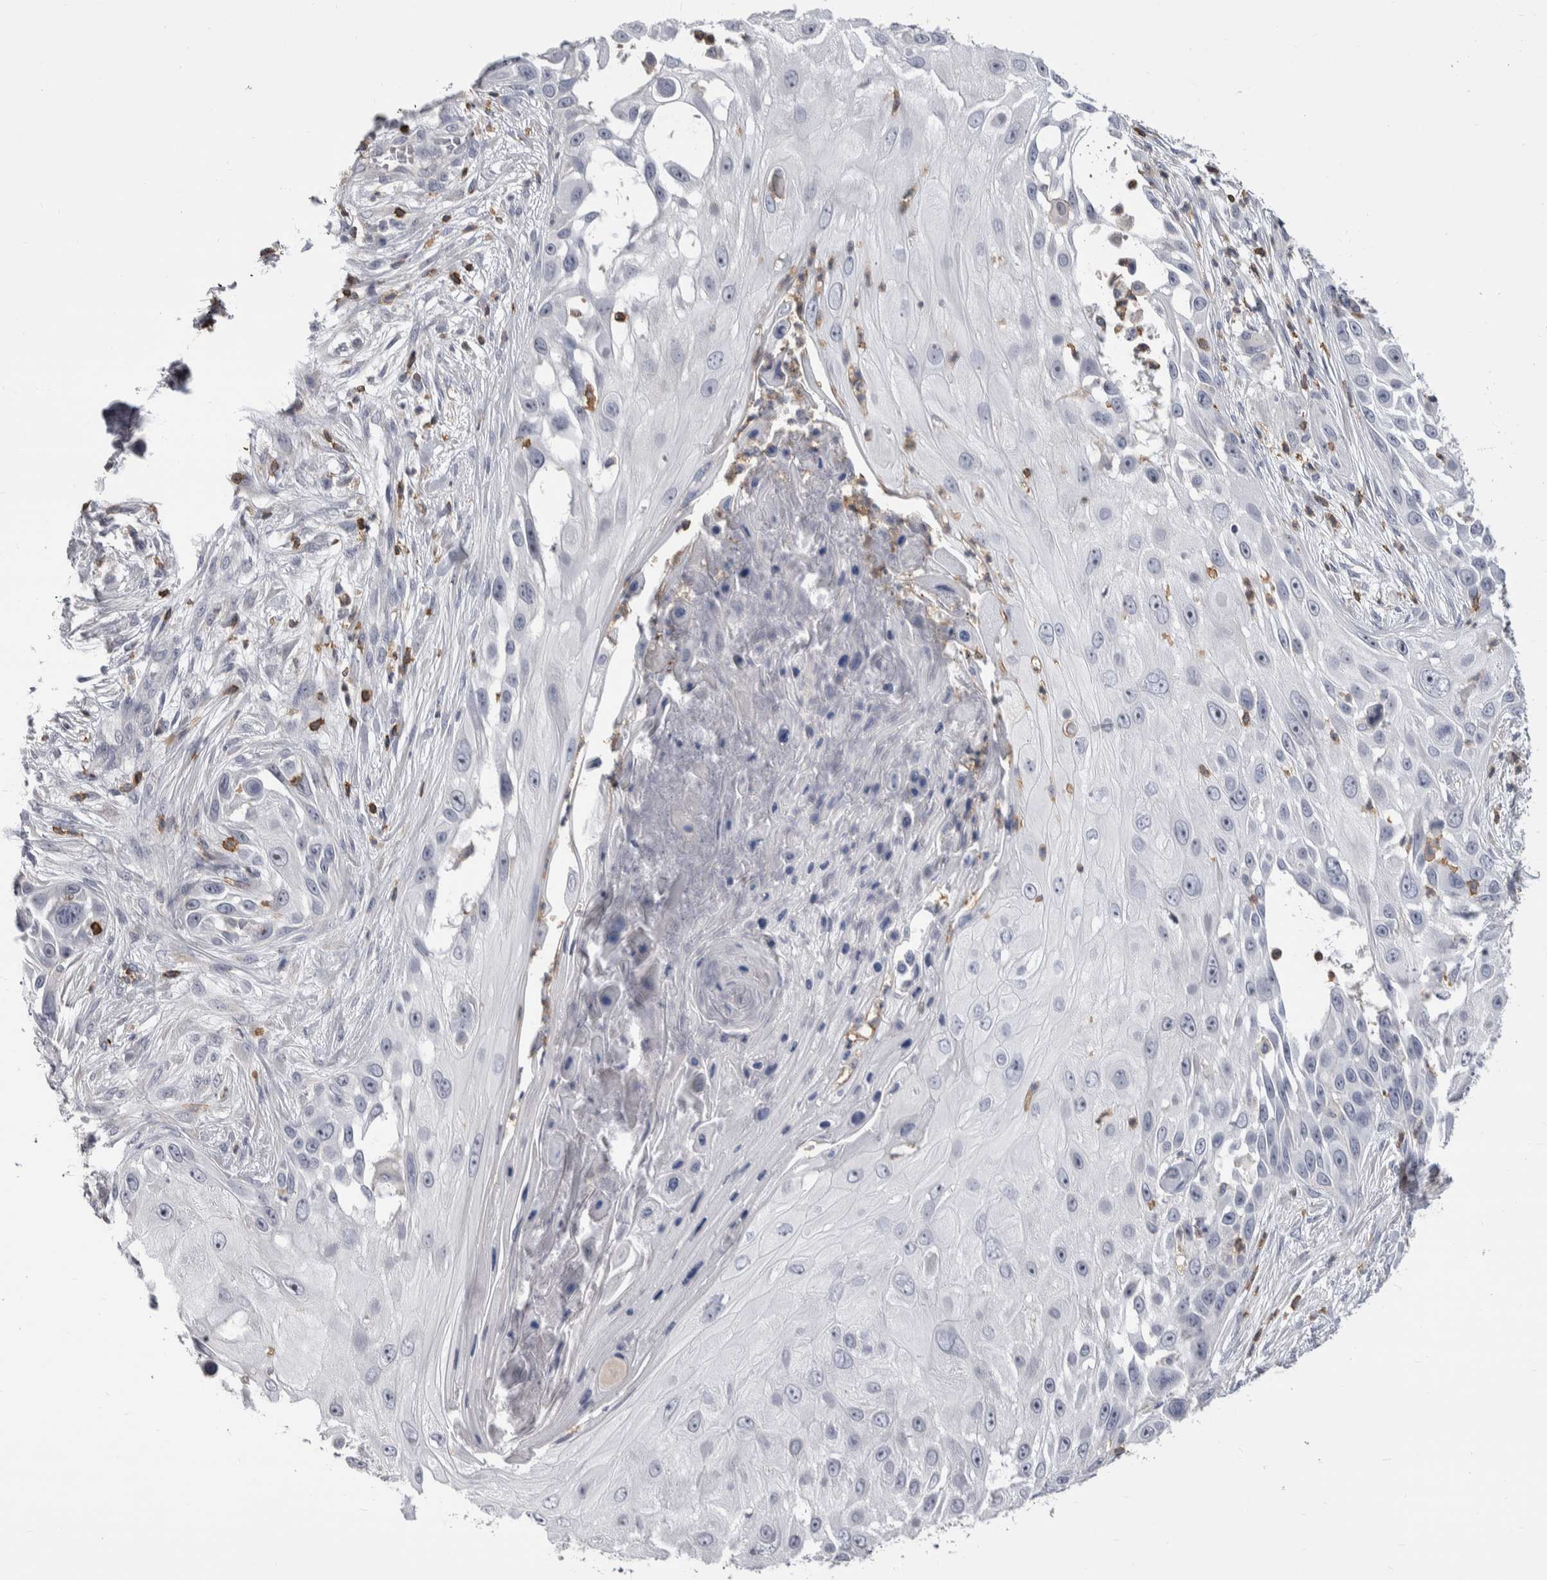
{"staining": {"intensity": "negative", "quantity": "none", "location": "none"}, "tissue": "skin cancer", "cell_type": "Tumor cells", "image_type": "cancer", "snomed": [{"axis": "morphology", "description": "Squamous cell carcinoma, NOS"}, {"axis": "topography", "description": "Skin"}], "caption": "High magnification brightfield microscopy of skin squamous cell carcinoma stained with DAB (brown) and counterstained with hematoxylin (blue): tumor cells show no significant expression.", "gene": "CEP295NL", "patient": {"sex": "female", "age": 44}}